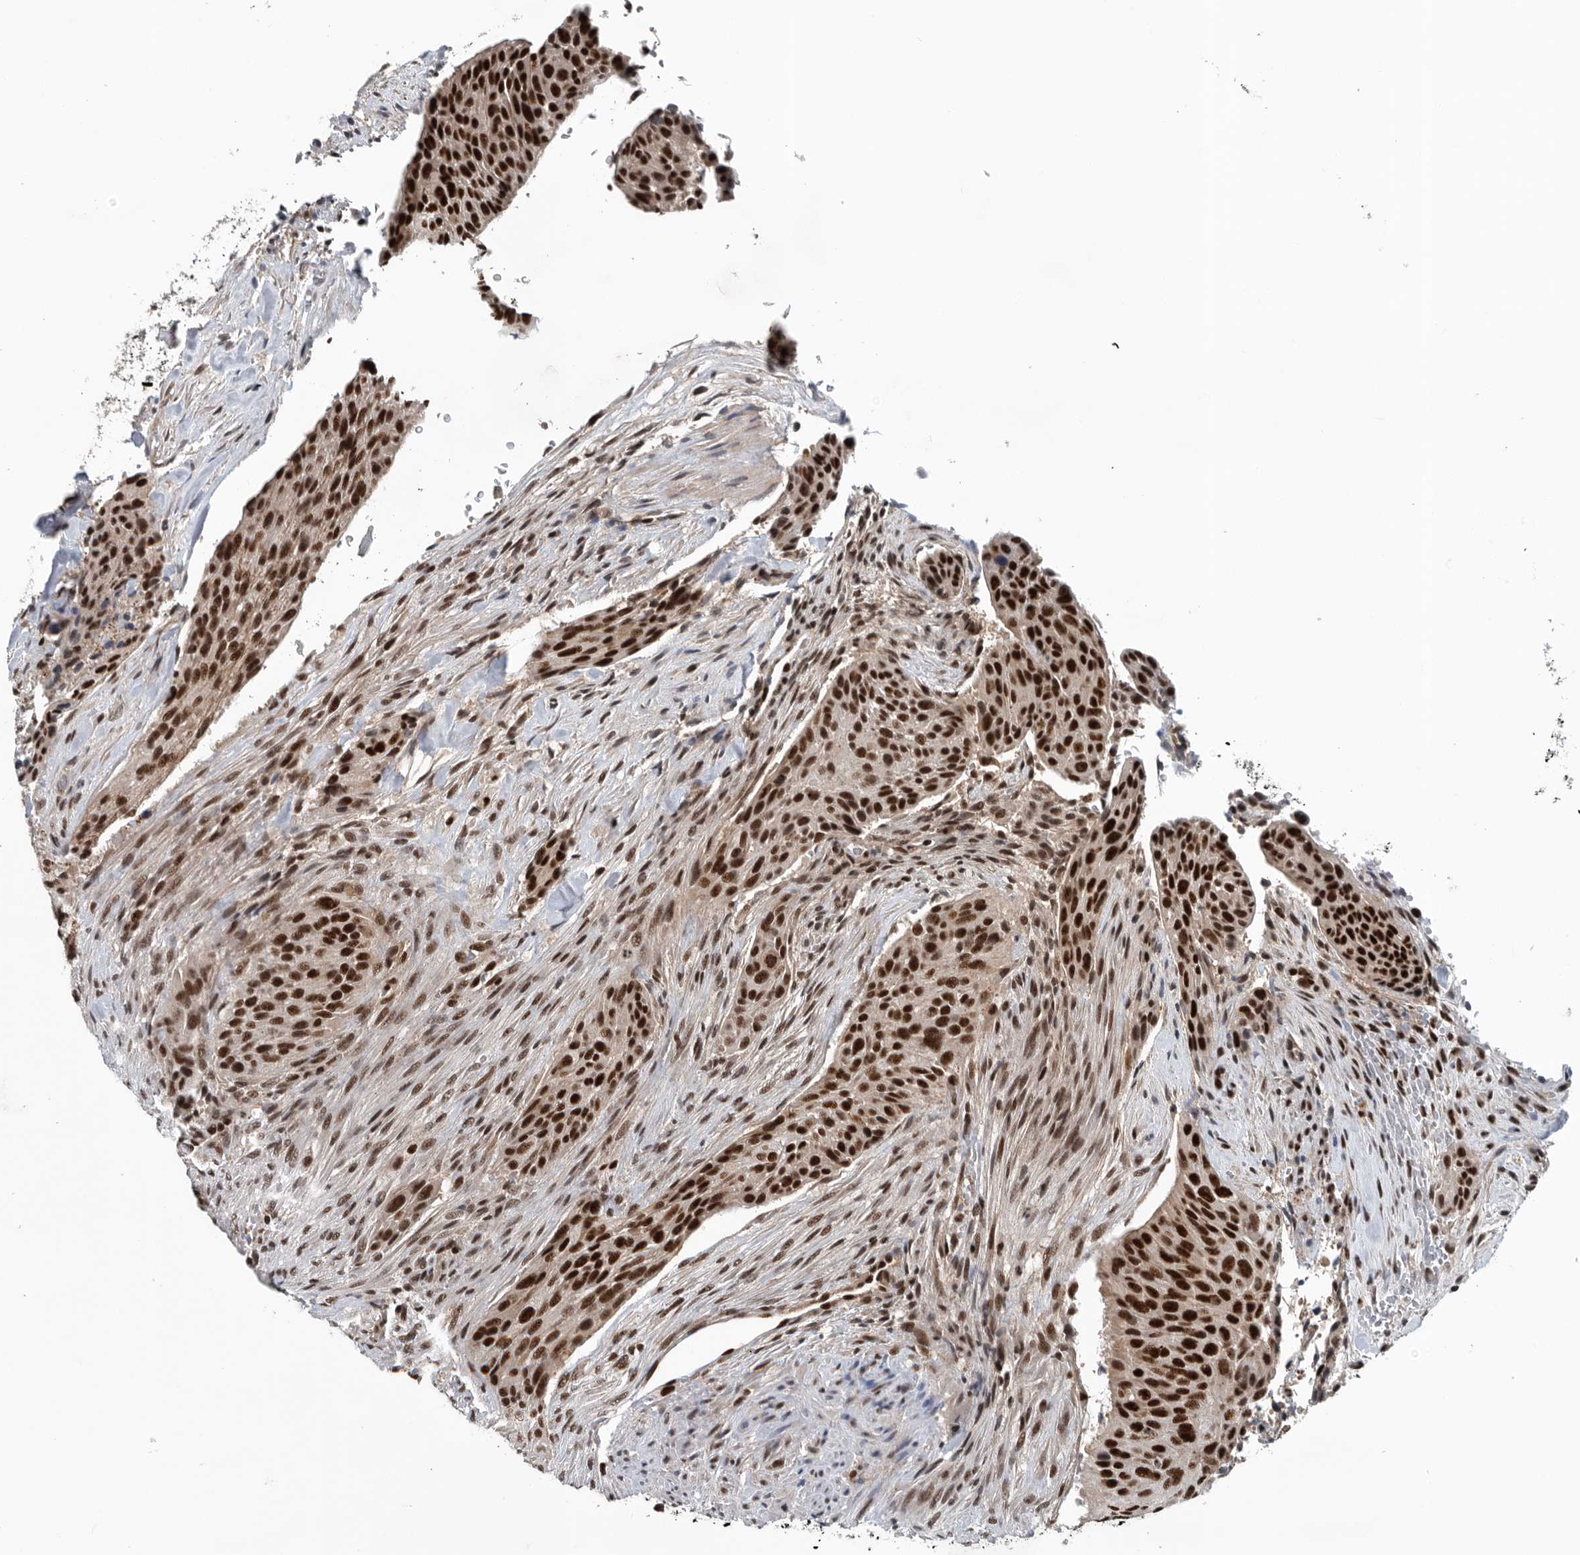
{"staining": {"intensity": "strong", "quantity": ">75%", "location": "nuclear"}, "tissue": "urothelial cancer", "cell_type": "Tumor cells", "image_type": "cancer", "snomed": [{"axis": "morphology", "description": "Urothelial carcinoma, High grade"}, {"axis": "topography", "description": "Urinary bladder"}], "caption": "Human urothelial cancer stained for a protein (brown) exhibits strong nuclear positive staining in about >75% of tumor cells.", "gene": "SENP7", "patient": {"sex": "male", "age": 35}}